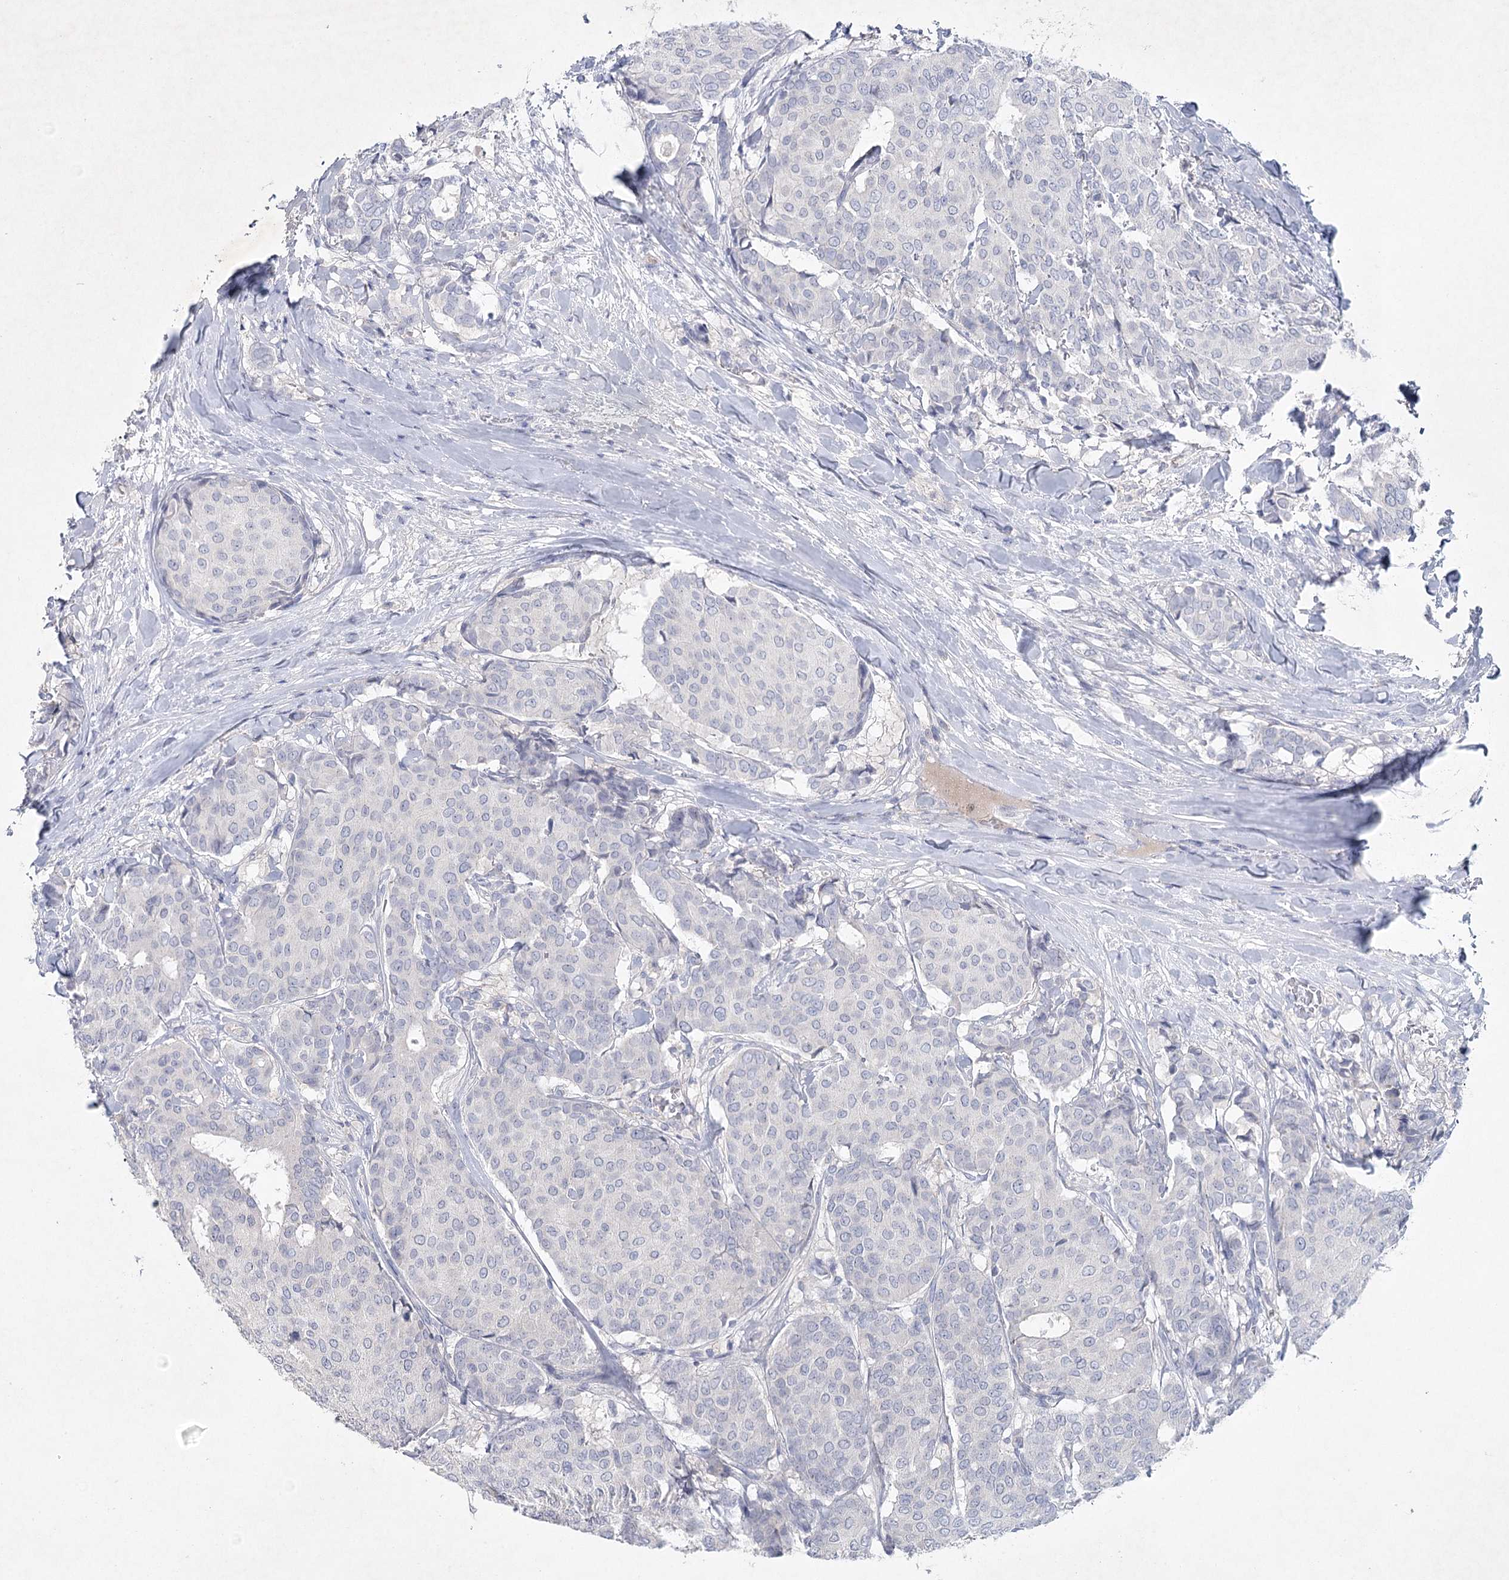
{"staining": {"intensity": "negative", "quantity": "none", "location": "none"}, "tissue": "breast cancer", "cell_type": "Tumor cells", "image_type": "cancer", "snomed": [{"axis": "morphology", "description": "Duct carcinoma"}, {"axis": "topography", "description": "Breast"}], "caption": "Immunohistochemistry micrograph of neoplastic tissue: human breast cancer stained with DAB shows no significant protein staining in tumor cells. The staining was performed using DAB to visualize the protein expression in brown, while the nuclei were stained in blue with hematoxylin (Magnification: 20x).", "gene": "MAP3K13", "patient": {"sex": "female", "age": 75}}